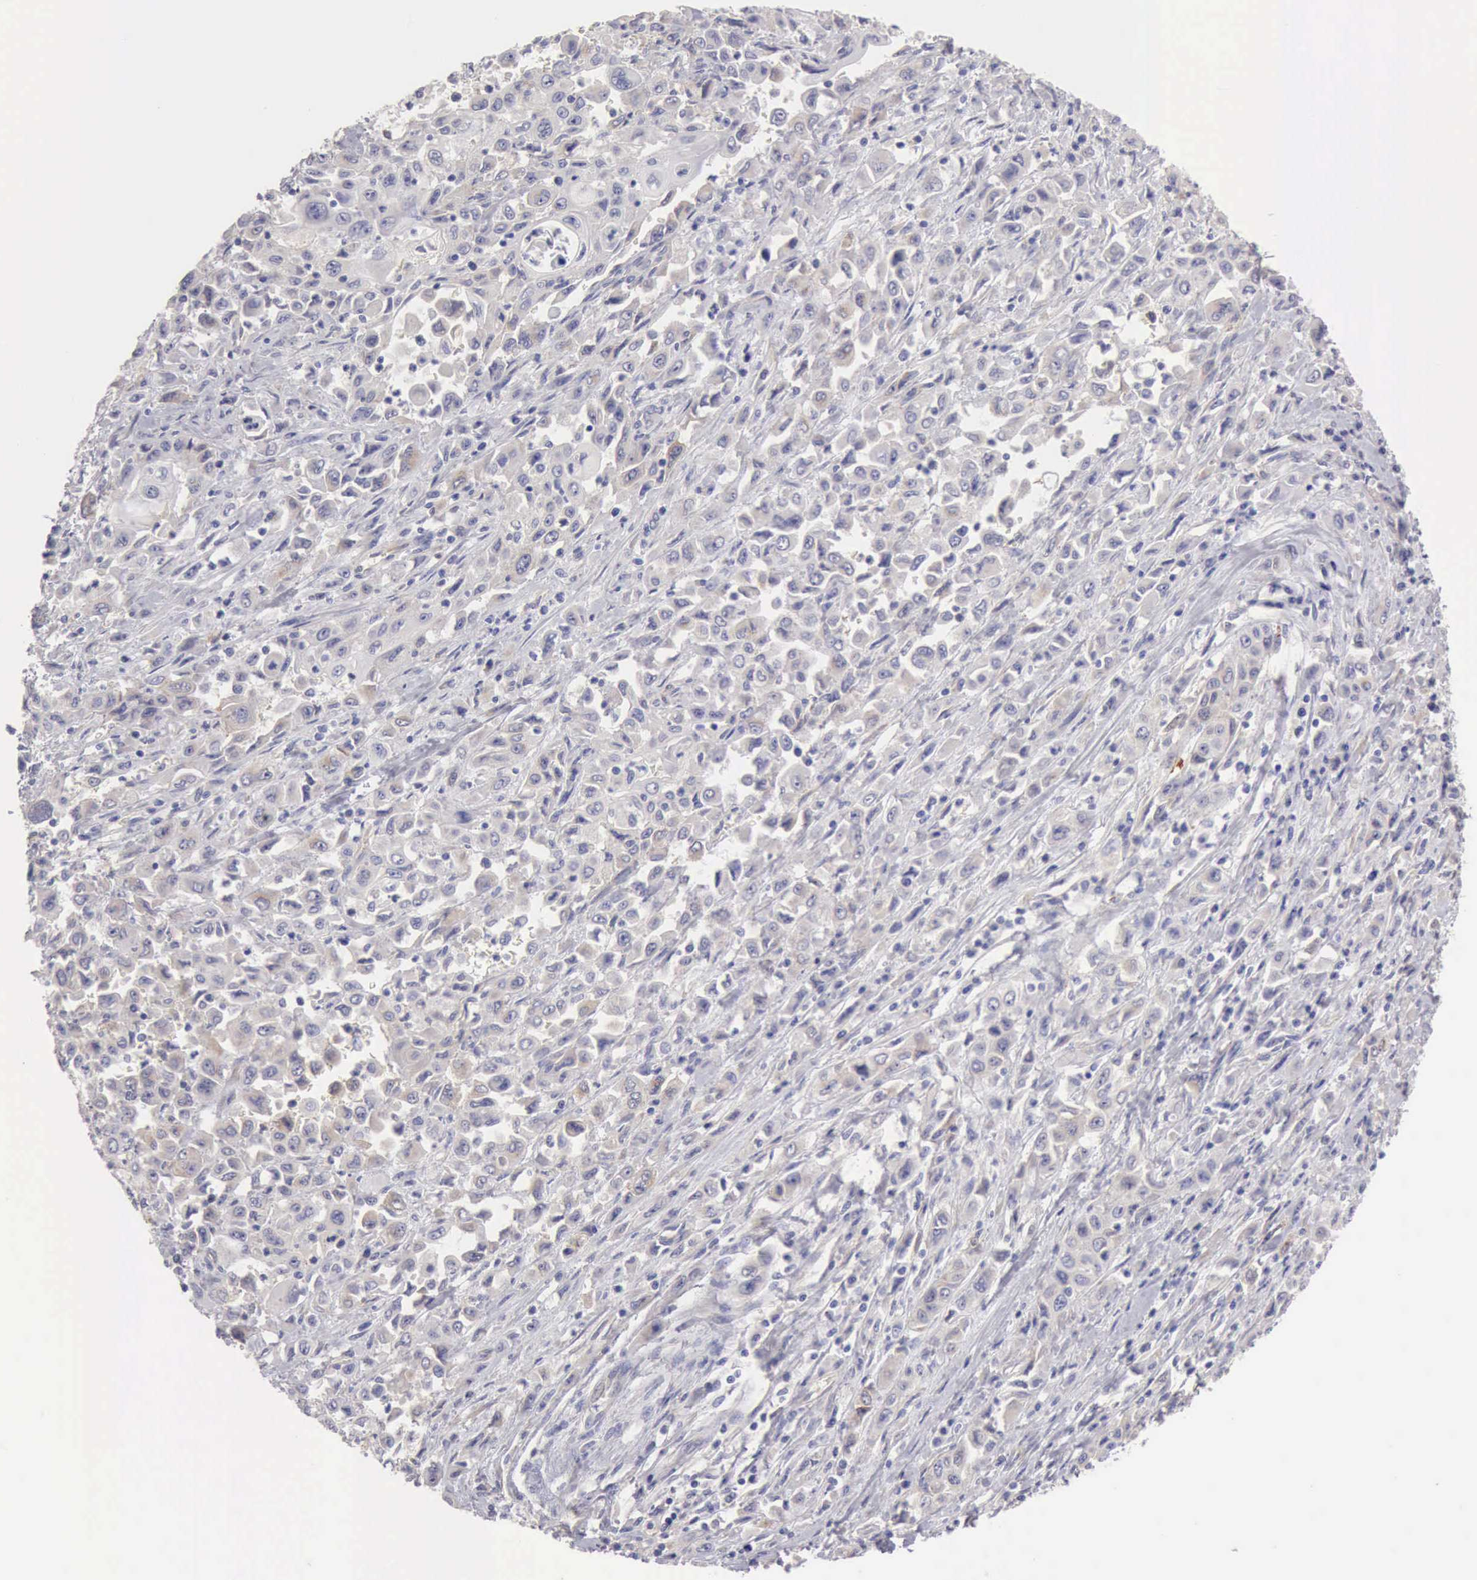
{"staining": {"intensity": "negative", "quantity": "none", "location": "none"}, "tissue": "pancreatic cancer", "cell_type": "Tumor cells", "image_type": "cancer", "snomed": [{"axis": "morphology", "description": "Adenocarcinoma, NOS"}, {"axis": "topography", "description": "Pancreas"}], "caption": "This is a image of immunohistochemistry (IHC) staining of pancreatic cancer (adenocarcinoma), which shows no expression in tumor cells.", "gene": "APP", "patient": {"sex": "male", "age": 70}}